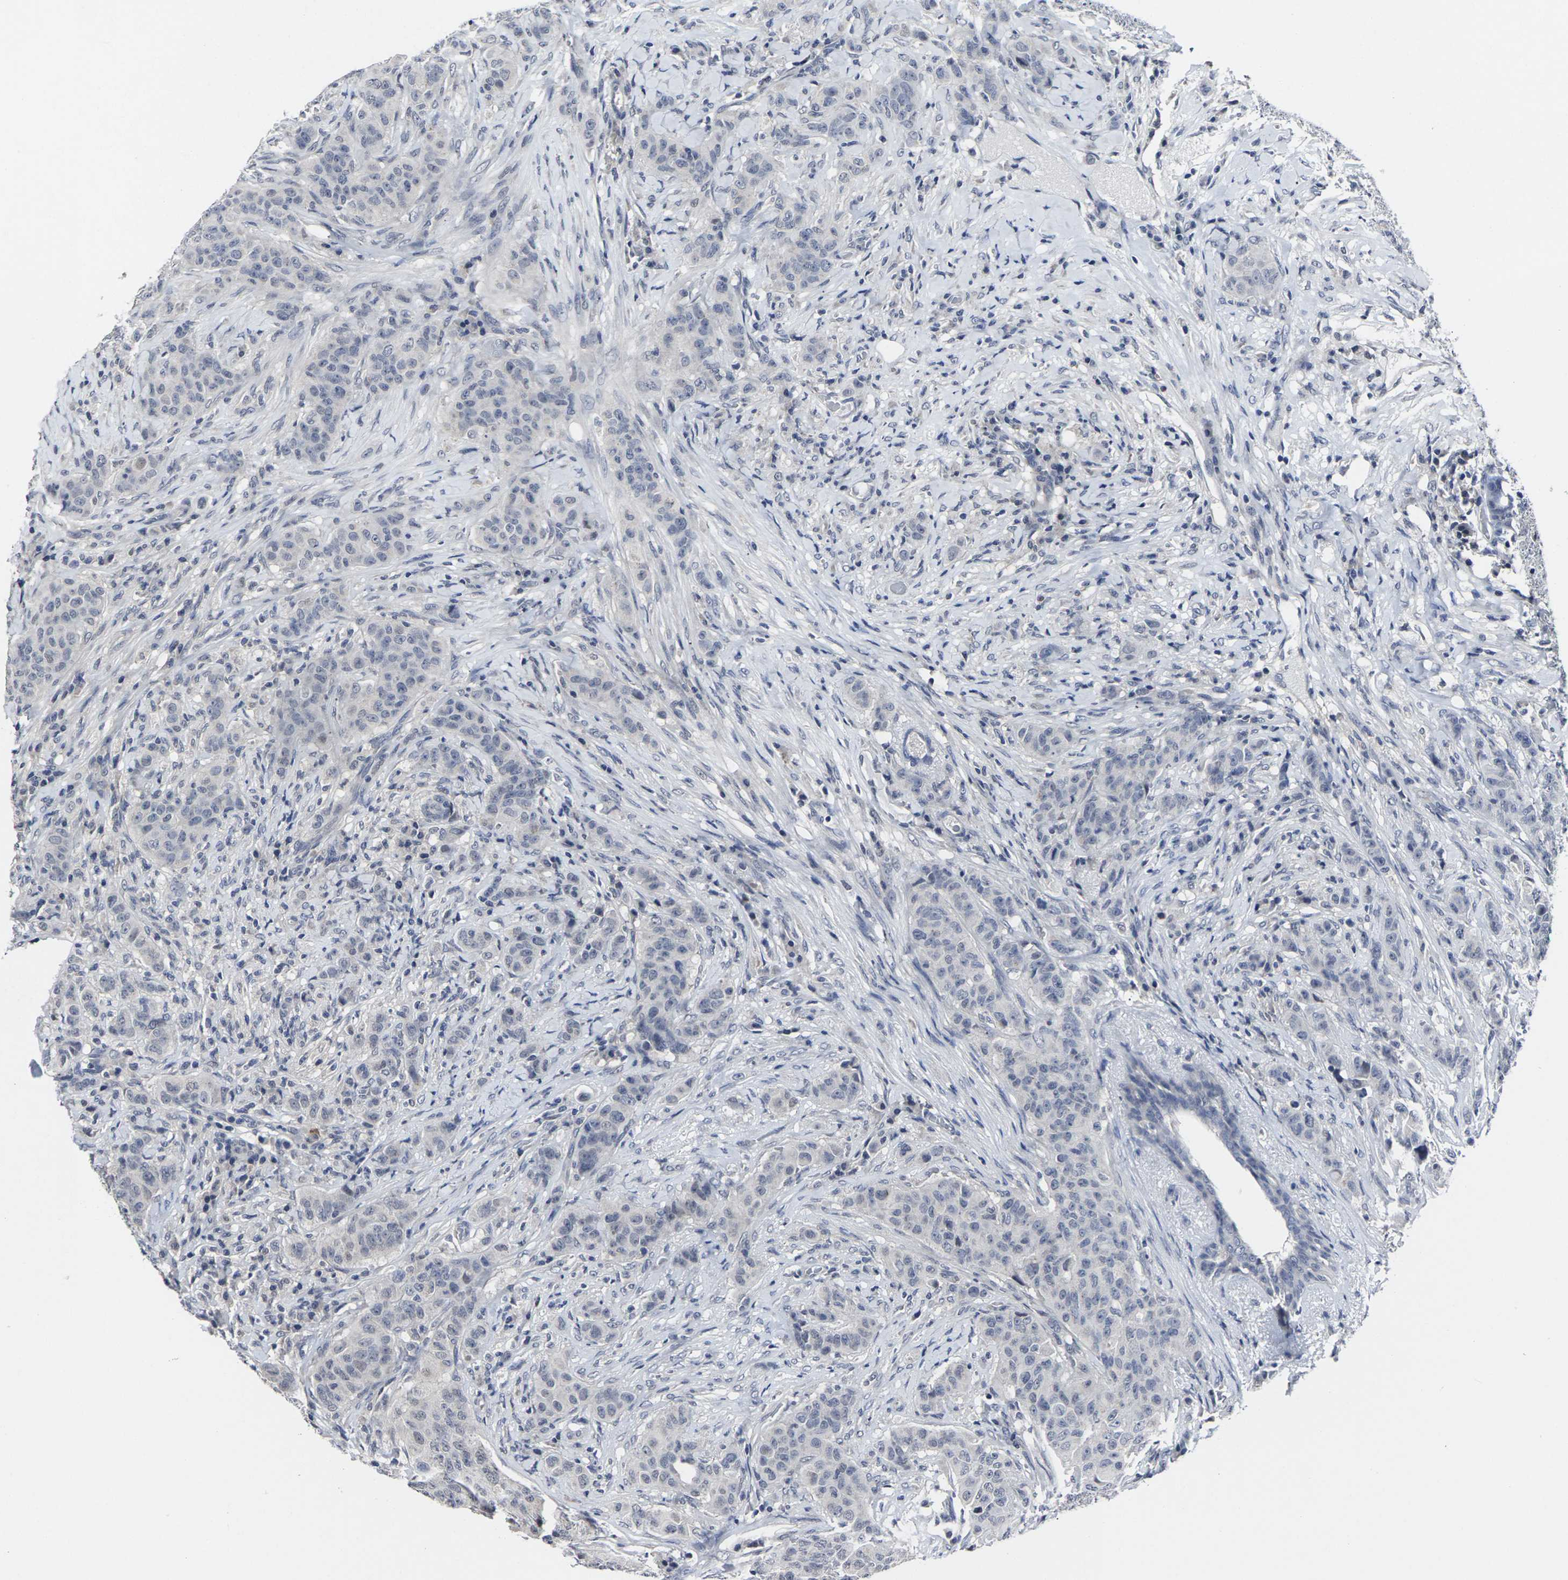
{"staining": {"intensity": "negative", "quantity": "none", "location": "none"}, "tissue": "breast cancer", "cell_type": "Tumor cells", "image_type": "cancer", "snomed": [{"axis": "morphology", "description": "Normal tissue, NOS"}, {"axis": "morphology", "description": "Duct carcinoma"}, {"axis": "topography", "description": "Breast"}], "caption": "Immunohistochemical staining of infiltrating ductal carcinoma (breast) demonstrates no significant staining in tumor cells.", "gene": "MSANTD4", "patient": {"sex": "female", "age": 40}}